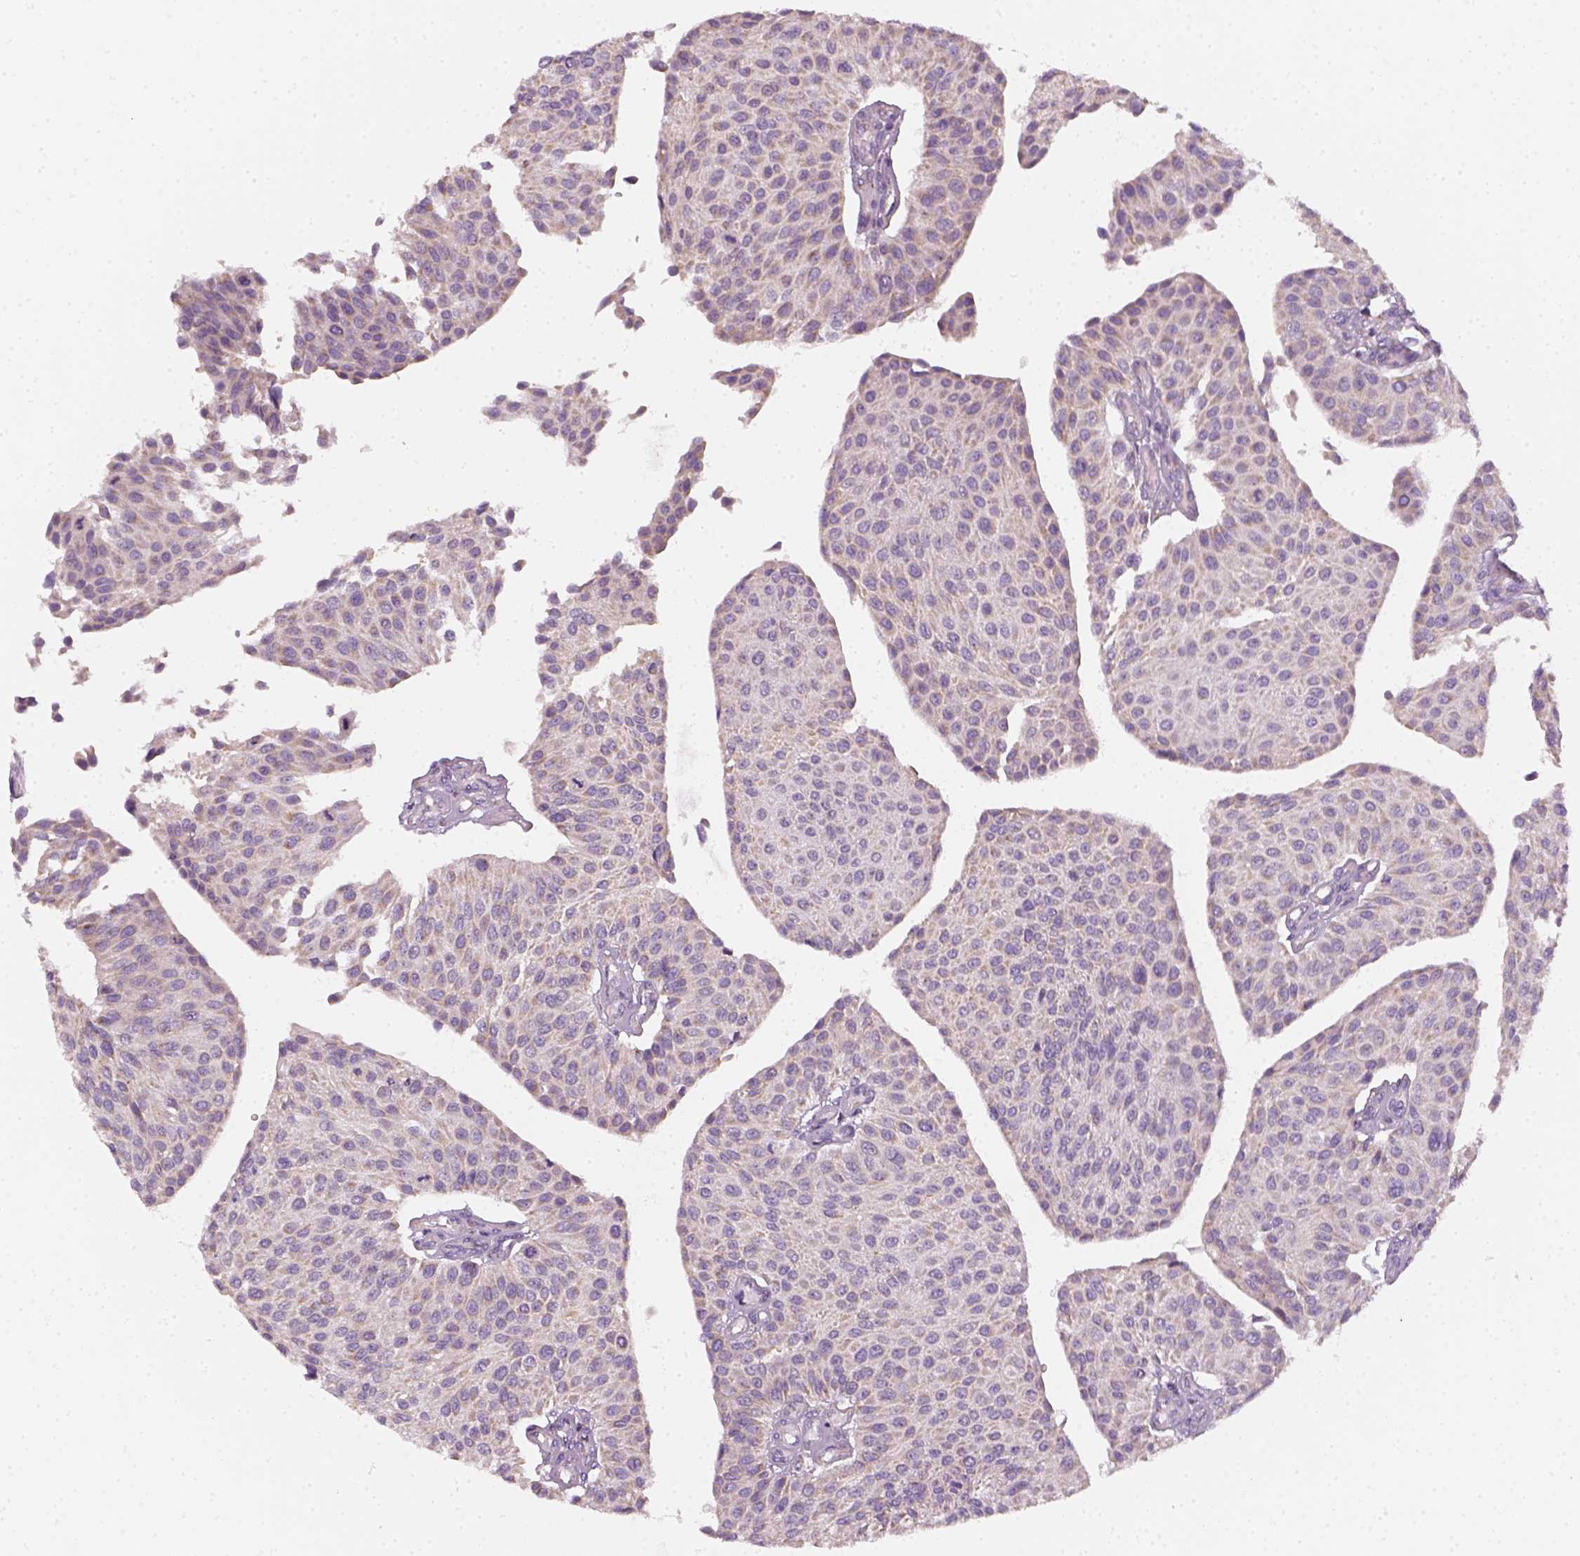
{"staining": {"intensity": "weak", "quantity": "<25%", "location": "cytoplasmic/membranous"}, "tissue": "urothelial cancer", "cell_type": "Tumor cells", "image_type": "cancer", "snomed": [{"axis": "morphology", "description": "Urothelial carcinoma, NOS"}, {"axis": "topography", "description": "Urinary bladder"}], "caption": "Tumor cells are negative for protein expression in human transitional cell carcinoma.", "gene": "AWAT2", "patient": {"sex": "male", "age": 55}}